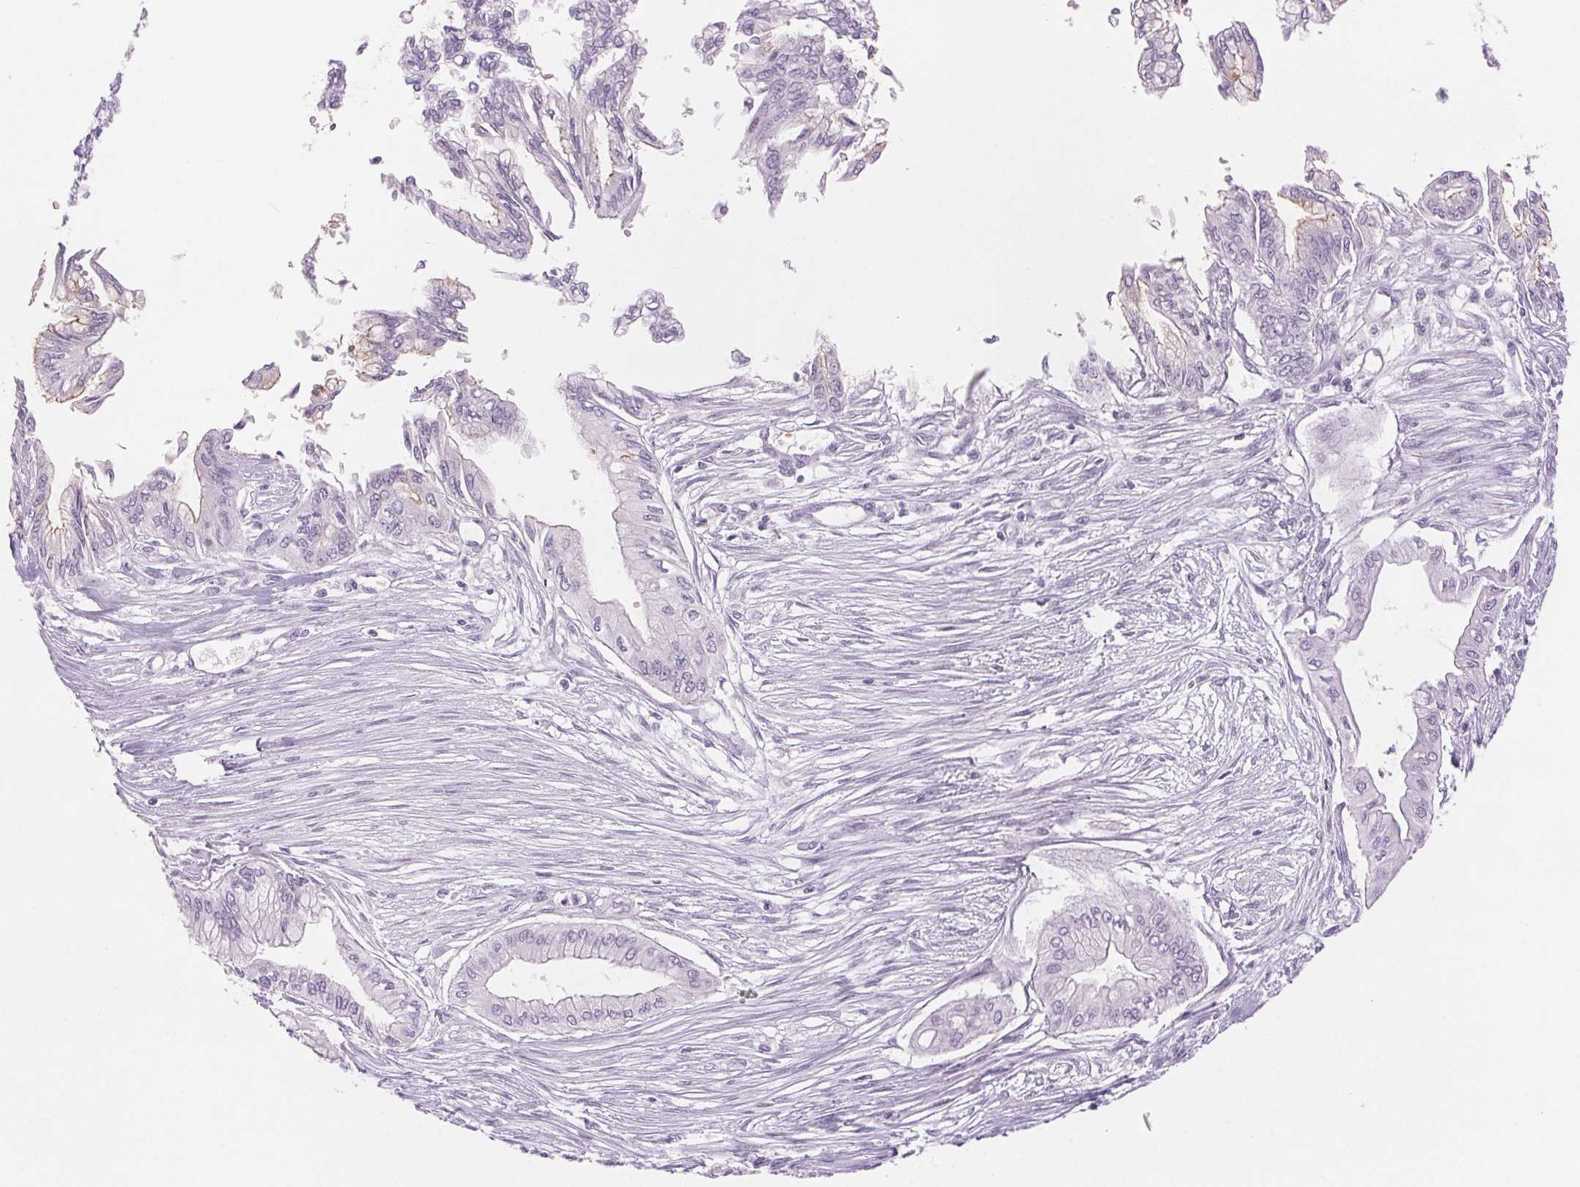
{"staining": {"intensity": "negative", "quantity": "none", "location": "none"}, "tissue": "pancreatic cancer", "cell_type": "Tumor cells", "image_type": "cancer", "snomed": [{"axis": "morphology", "description": "Adenocarcinoma, NOS"}, {"axis": "topography", "description": "Pancreas"}], "caption": "Tumor cells show no significant positivity in pancreatic adenocarcinoma. (Stains: DAB immunohistochemistry with hematoxylin counter stain, Microscopy: brightfield microscopy at high magnification).", "gene": "SLC6A19", "patient": {"sex": "female", "age": 68}}